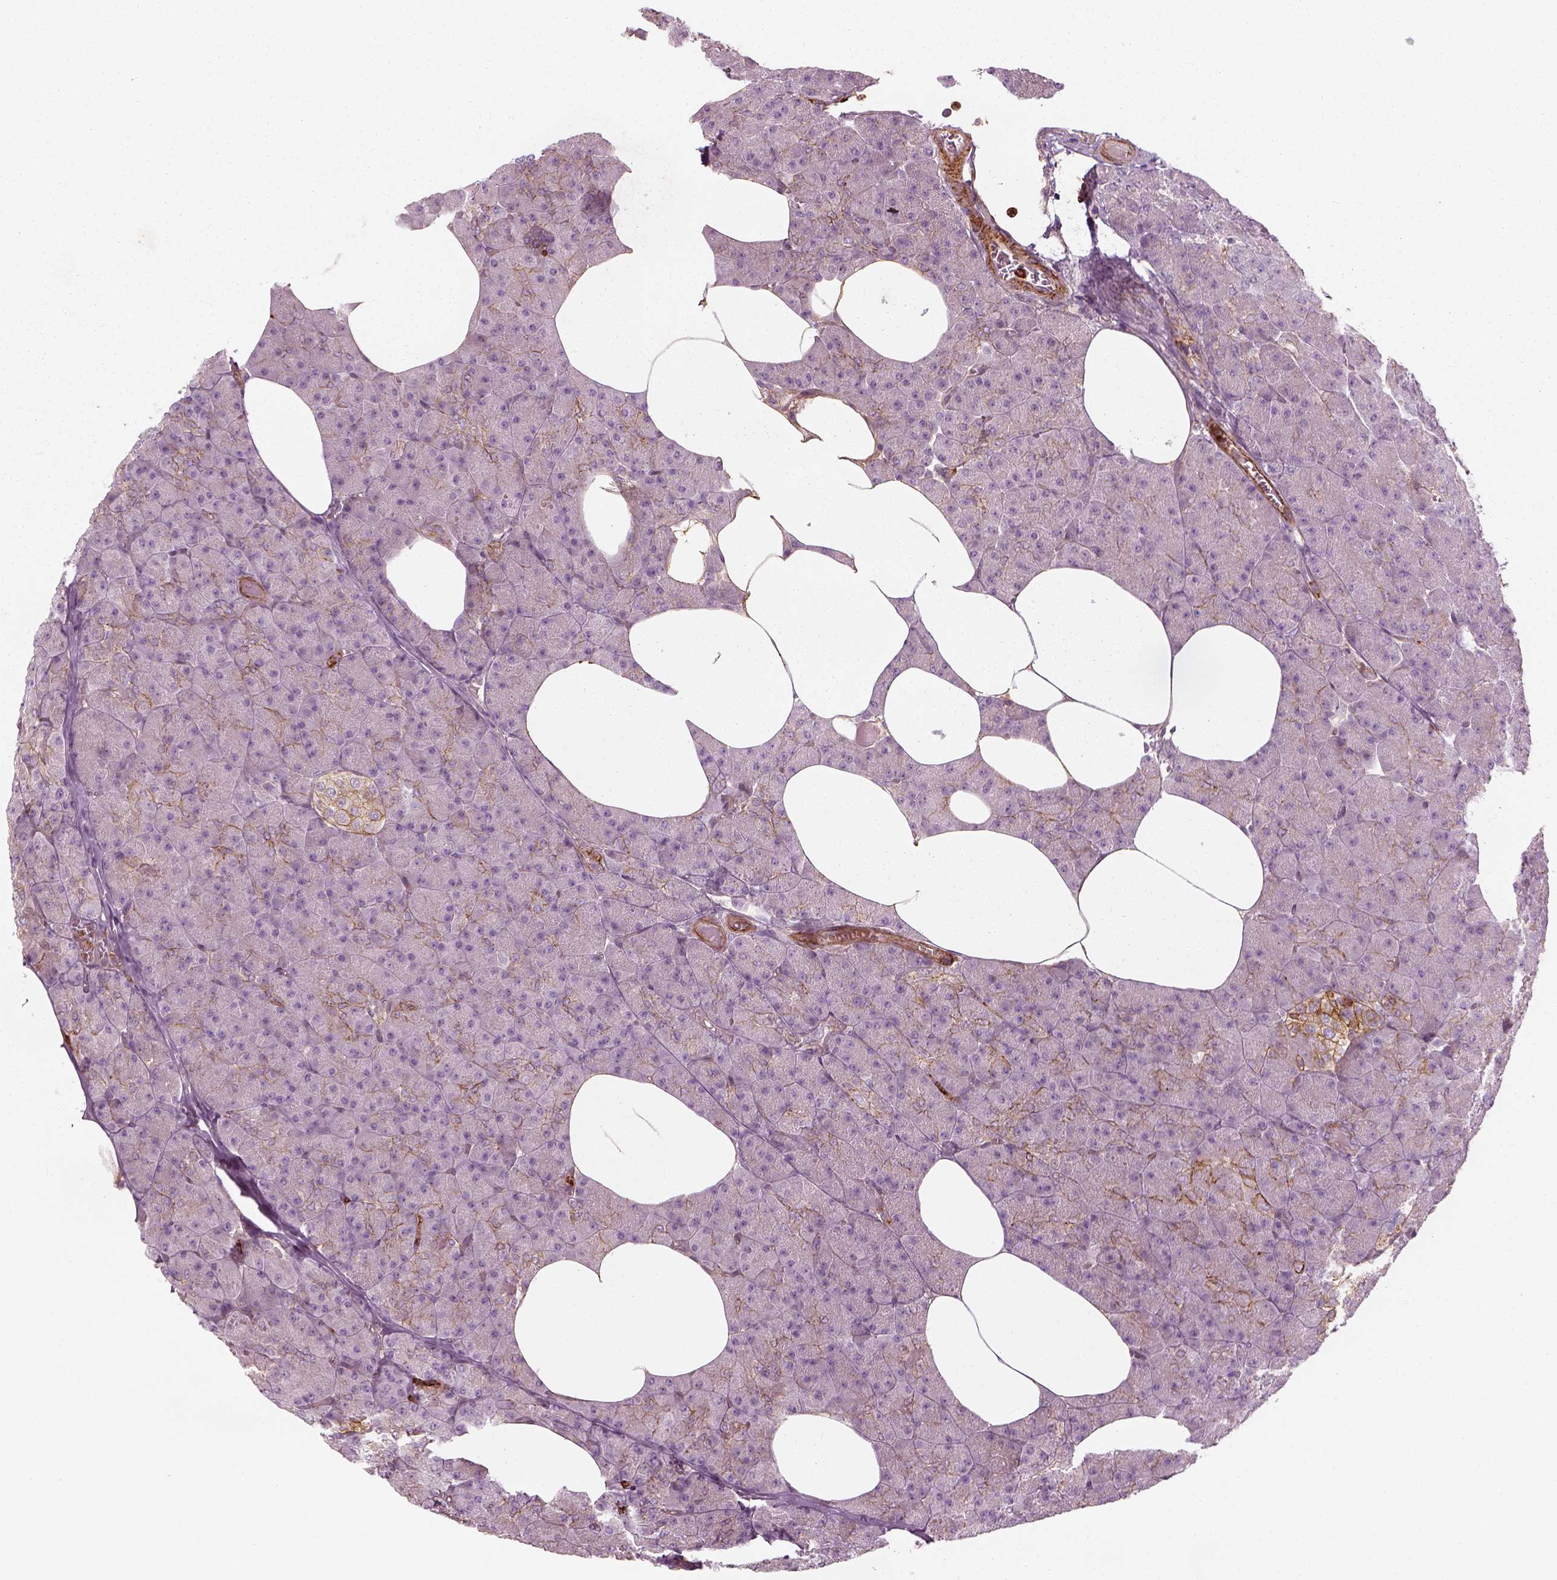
{"staining": {"intensity": "moderate", "quantity": "25%-75%", "location": "cytoplasmic/membranous"}, "tissue": "pancreas", "cell_type": "Exocrine glandular cells", "image_type": "normal", "snomed": [{"axis": "morphology", "description": "Normal tissue, NOS"}, {"axis": "topography", "description": "Pancreas"}], "caption": "Protein staining of normal pancreas reveals moderate cytoplasmic/membranous expression in about 25%-75% of exocrine glandular cells. The protein of interest is stained brown, and the nuclei are stained in blue (DAB (3,3'-diaminobenzidine) IHC with brightfield microscopy, high magnification).", "gene": "NPTN", "patient": {"sex": "female", "age": 45}}